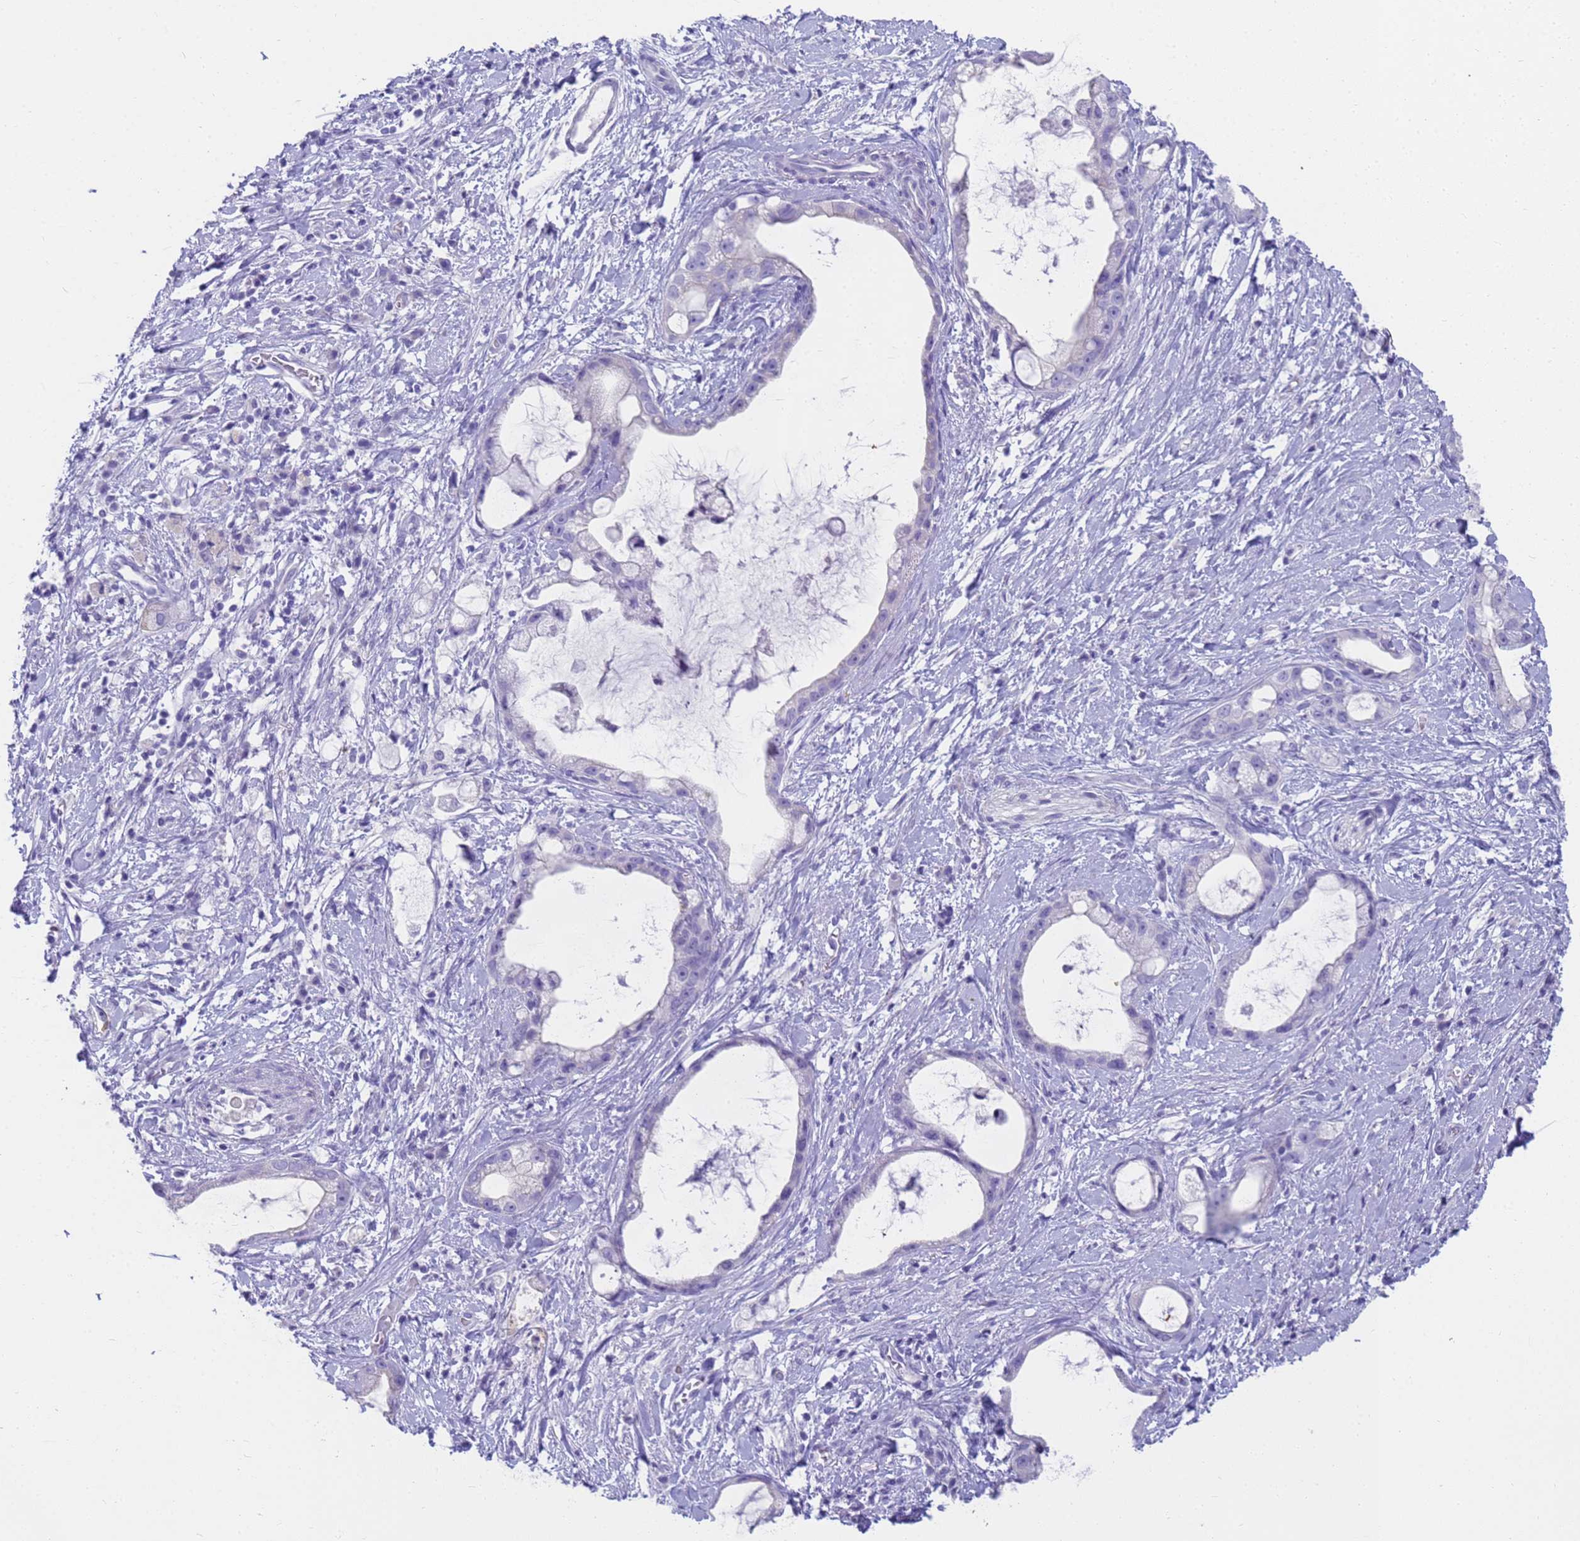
{"staining": {"intensity": "negative", "quantity": "none", "location": "none"}, "tissue": "stomach cancer", "cell_type": "Tumor cells", "image_type": "cancer", "snomed": [{"axis": "morphology", "description": "Adenocarcinoma, NOS"}, {"axis": "topography", "description": "Stomach"}], "caption": "A histopathology image of human stomach adenocarcinoma is negative for staining in tumor cells. Brightfield microscopy of immunohistochemistry stained with DAB (brown) and hematoxylin (blue), captured at high magnification.", "gene": "RNASE2", "patient": {"sex": "male", "age": 55}}